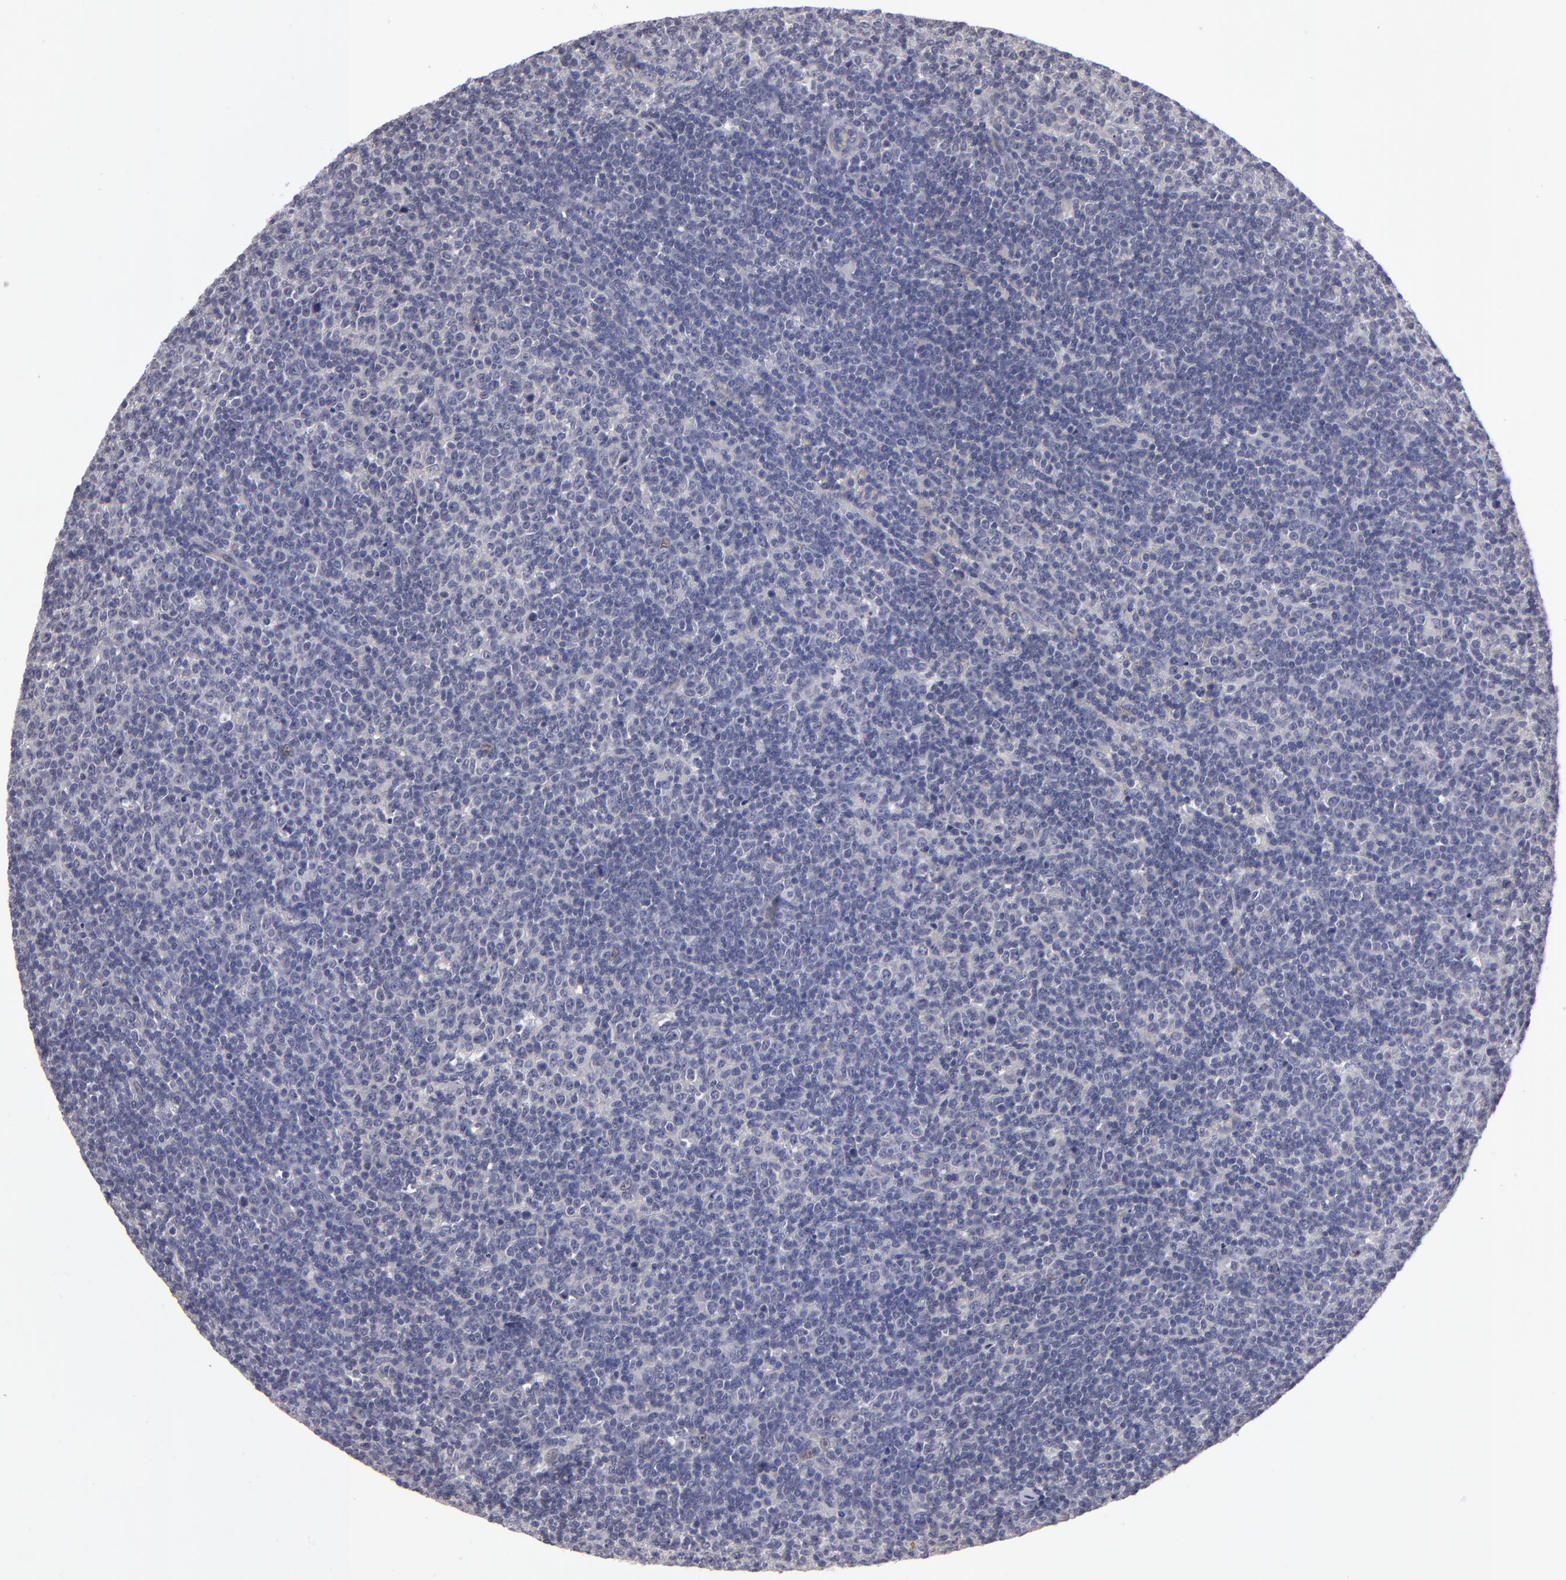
{"staining": {"intensity": "negative", "quantity": "none", "location": "none"}, "tissue": "lymphoma", "cell_type": "Tumor cells", "image_type": "cancer", "snomed": [{"axis": "morphology", "description": "Malignant lymphoma, non-Hodgkin's type, Low grade"}, {"axis": "topography", "description": "Lymph node"}], "caption": "Tumor cells are negative for protein expression in human lymphoma.", "gene": "ZNF175", "patient": {"sex": "male", "age": 70}}